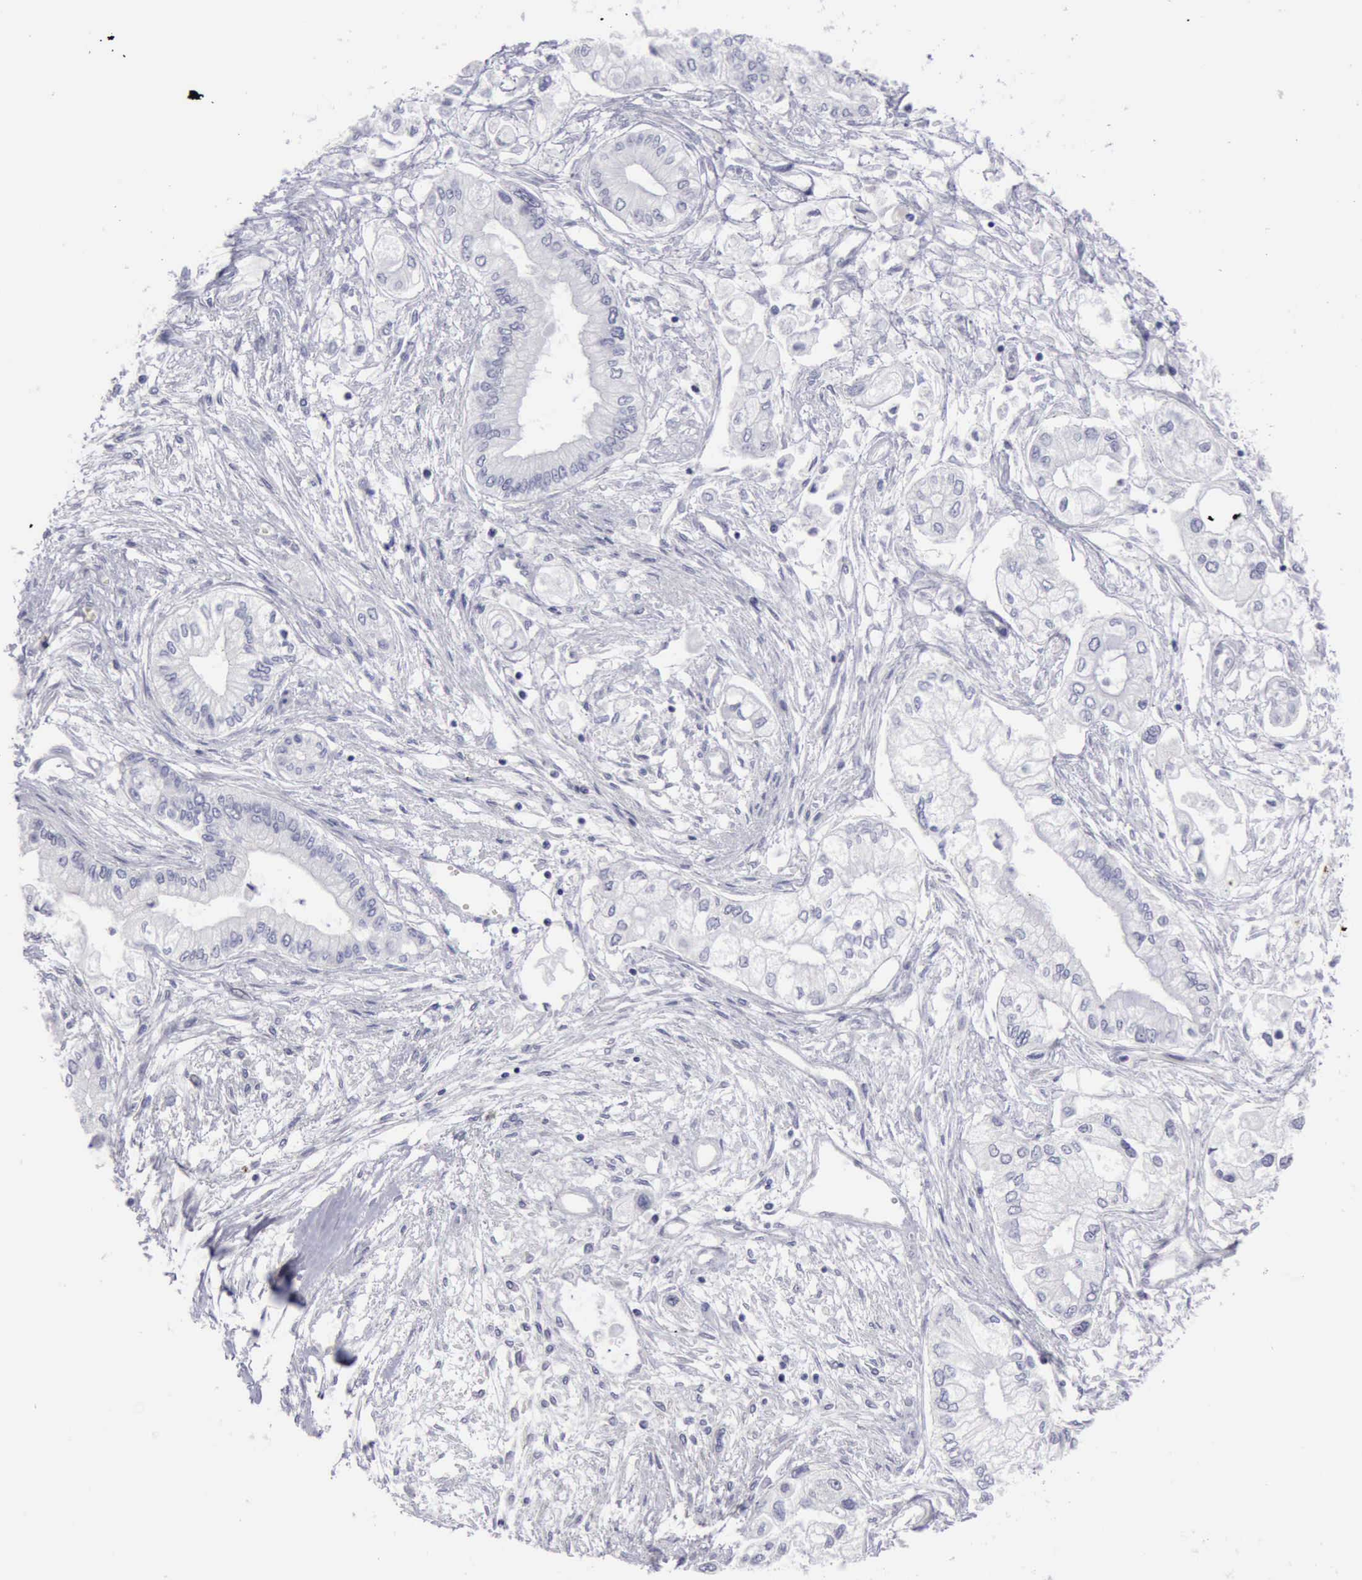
{"staining": {"intensity": "negative", "quantity": "none", "location": "none"}, "tissue": "pancreatic cancer", "cell_type": "Tumor cells", "image_type": "cancer", "snomed": [{"axis": "morphology", "description": "Adenocarcinoma, NOS"}, {"axis": "topography", "description": "Pancreas"}], "caption": "A micrograph of pancreatic cancer (adenocarcinoma) stained for a protein demonstrates no brown staining in tumor cells.", "gene": "NCAM1", "patient": {"sex": "male", "age": 79}}